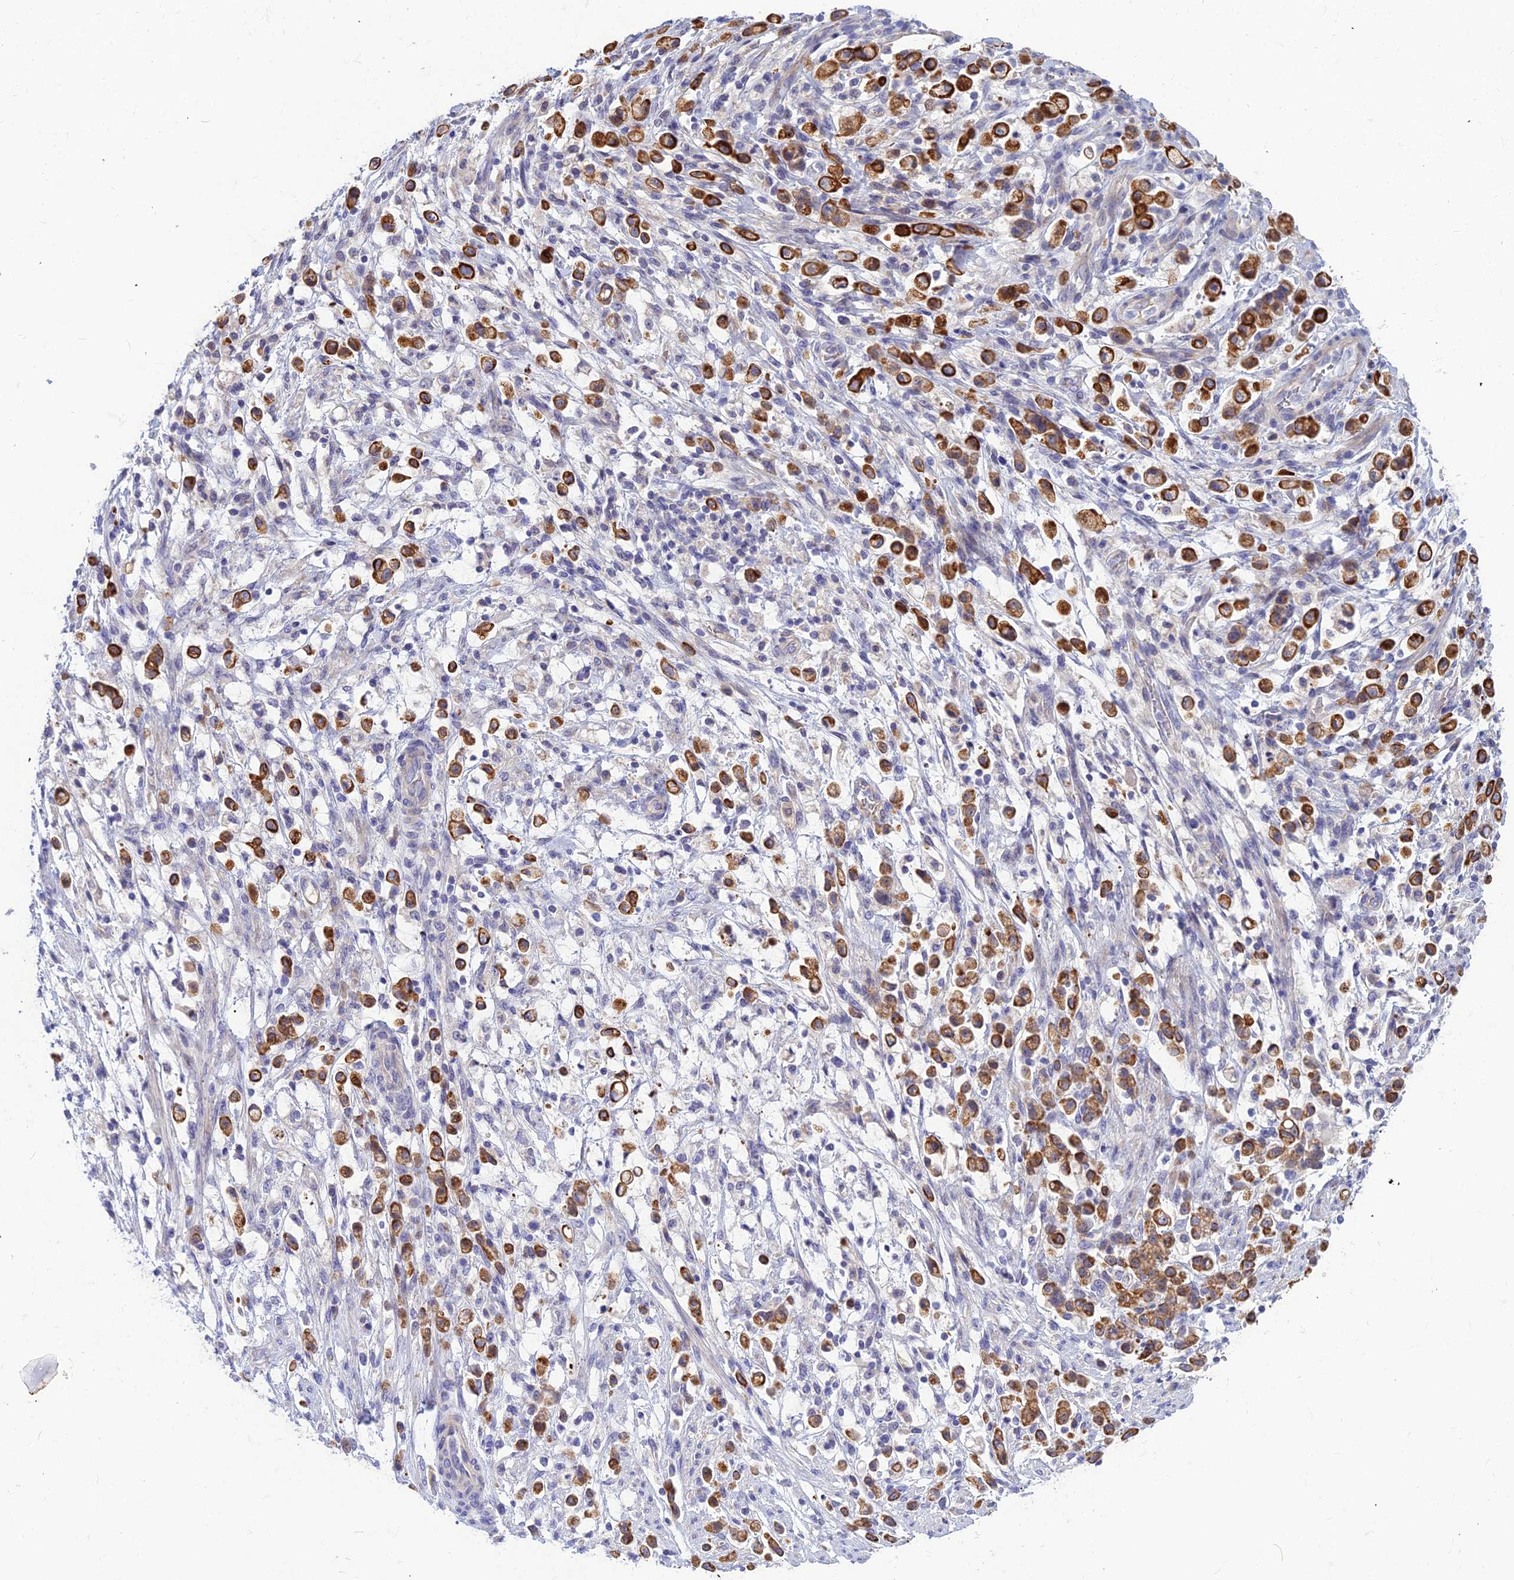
{"staining": {"intensity": "strong", "quantity": ">75%", "location": "cytoplasmic/membranous"}, "tissue": "stomach cancer", "cell_type": "Tumor cells", "image_type": "cancer", "snomed": [{"axis": "morphology", "description": "Adenocarcinoma, NOS"}, {"axis": "topography", "description": "Stomach"}], "caption": "A brown stain shows strong cytoplasmic/membranous staining of a protein in human adenocarcinoma (stomach) tumor cells. (DAB IHC with brightfield microscopy, high magnification).", "gene": "DMRTA1", "patient": {"sex": "female", "age": 60}}